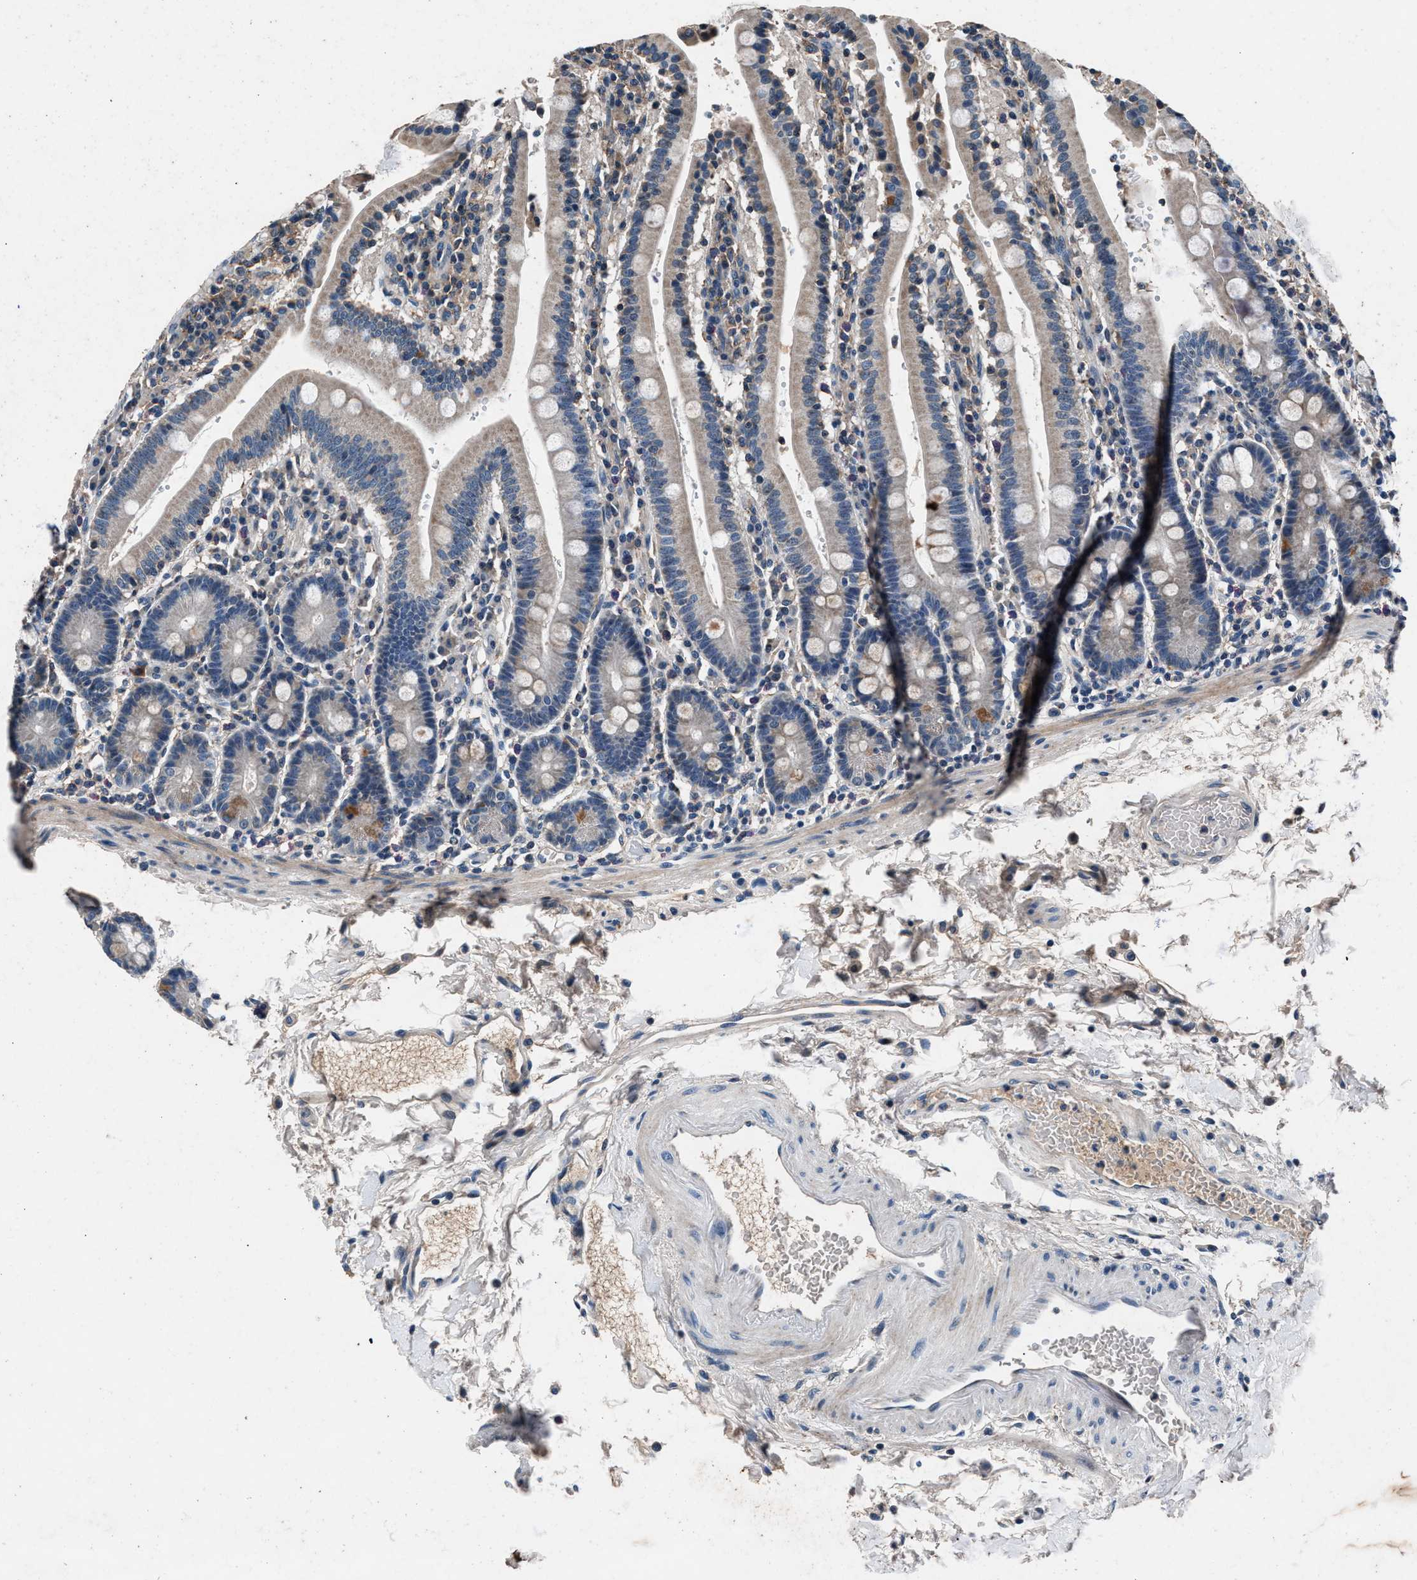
{"staining": {"intensity": "weak", "quantity": "25%-75%", "location": "cytoplasmic/membranous"}, "tissue": "duodenum", "cell_type": "Glandular cells", "image_type": "normal", "snomed": [{"axis": "morphology", "description": "Normal tissue, NOS"}, {"axis": "topography", "description": "Small intestine, NOS"}], "caption": "The micrograph exhibits staining of unremarkable duodenum, revealing weak cytoplasmic/membranous protein expression (brown color) within glandular cells.", "gene": "DENND6B", "patient": {"sex": "female", "age": 71}}